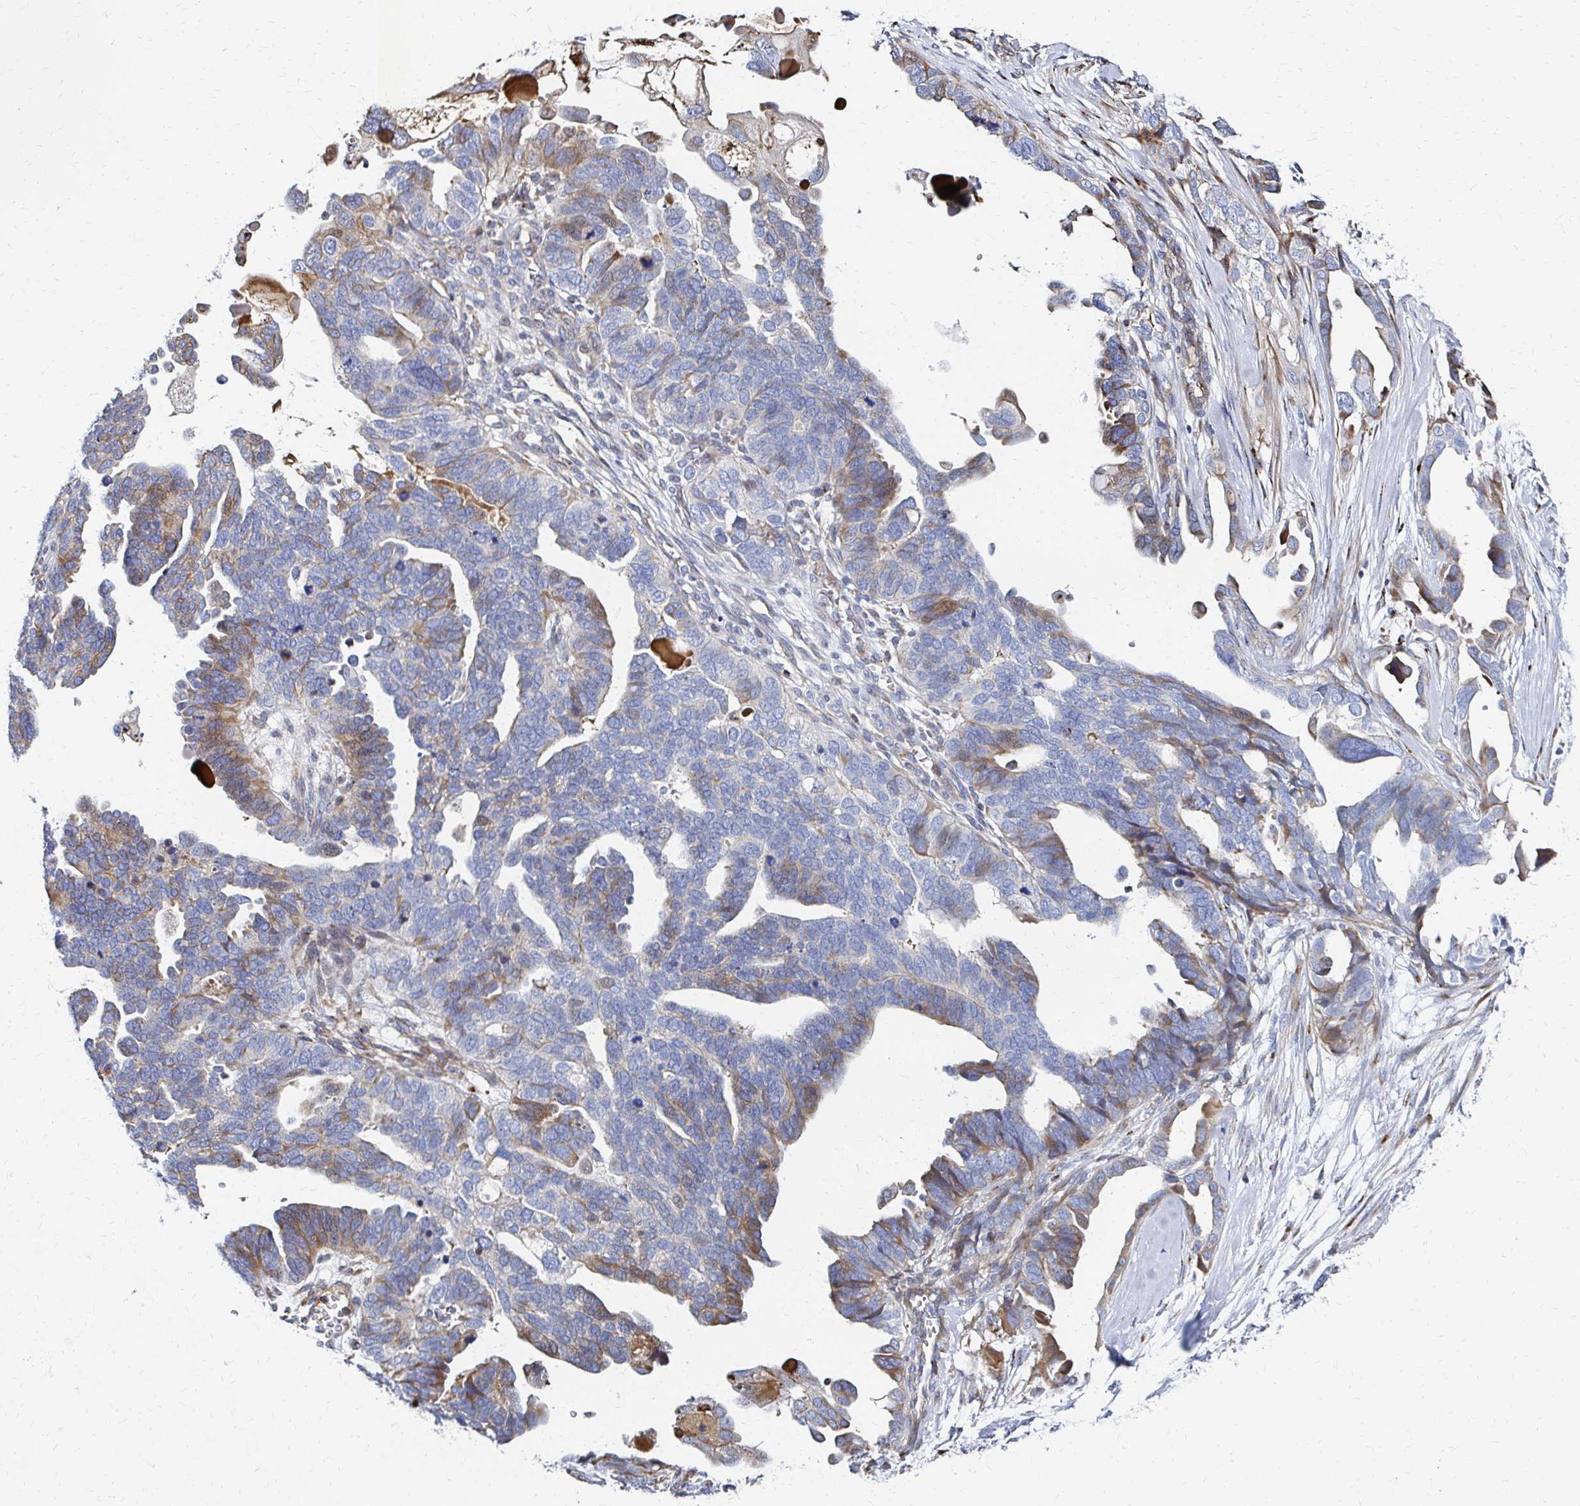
{"staining": {"intensity": "moderate", "quantity": "<25%", "location": "cytoplasmic/membranous"}, "tissue": "ovarian cancer", "cell_type": "Tumor cells", "image_type": "cancer", "snomed": [{"axis": "morphology", "description": "Cystadenocarcinoma, serous, NOS"}, {"axis": "topography", "description": "Ovary"}], "caption": "High-magnification brightfield microscopy of ovarian cancer (serous cystadenocarcinoma) stained with DAB (3,3'-diaminobenzidine) (brown) and counterstained with hematoxylin (blue). tumor cells exhibit moderate cytoplasmic/membranous expression is present in approximately<25% of cells.", "gene": "MAN1A1", "patient": {"sex": "female", "age": 51}}